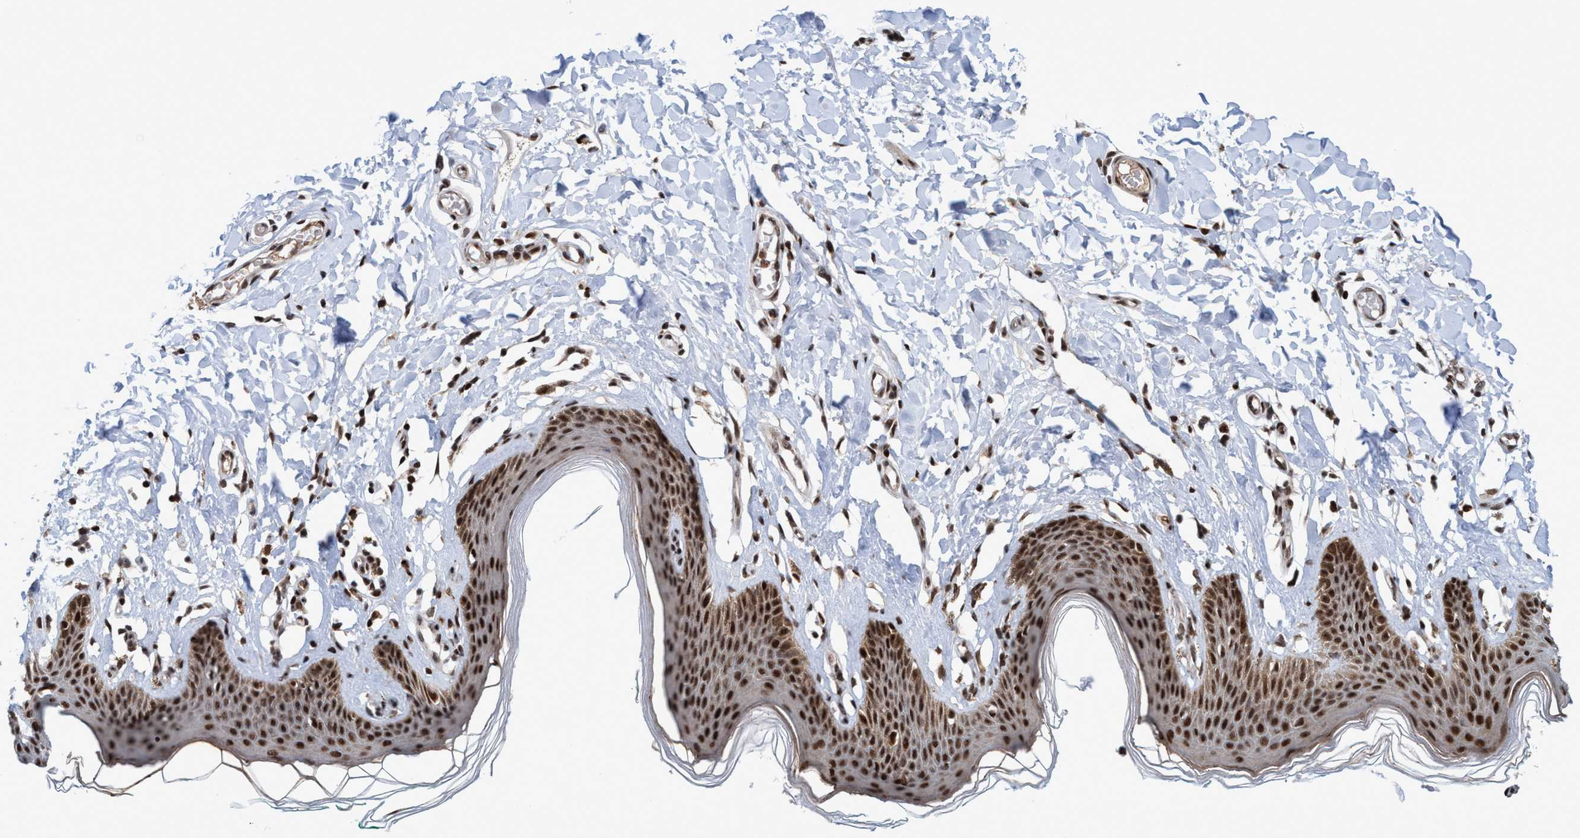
{"staining": {"intensity": "strong", "quantity": ">75%", "location": "cytoplasmic/membranous,nuclear"}, "tissue": "skin", "cell_type": "Epidermal cells", "image_type": "normal", "snomed": [{"axis": "morphology", "description": "Normal tissue, NOS"}, {"axis": "topography", "description": "Vulva"}], "caption": "Epidermal cells reveal high levels of strong cytoplasmic/membranous,nuclear expression in approximately >75% of cells in unremarkable skin.", "gene": "TOPBP1", "patient": {"sex": "female", "age": 66}}